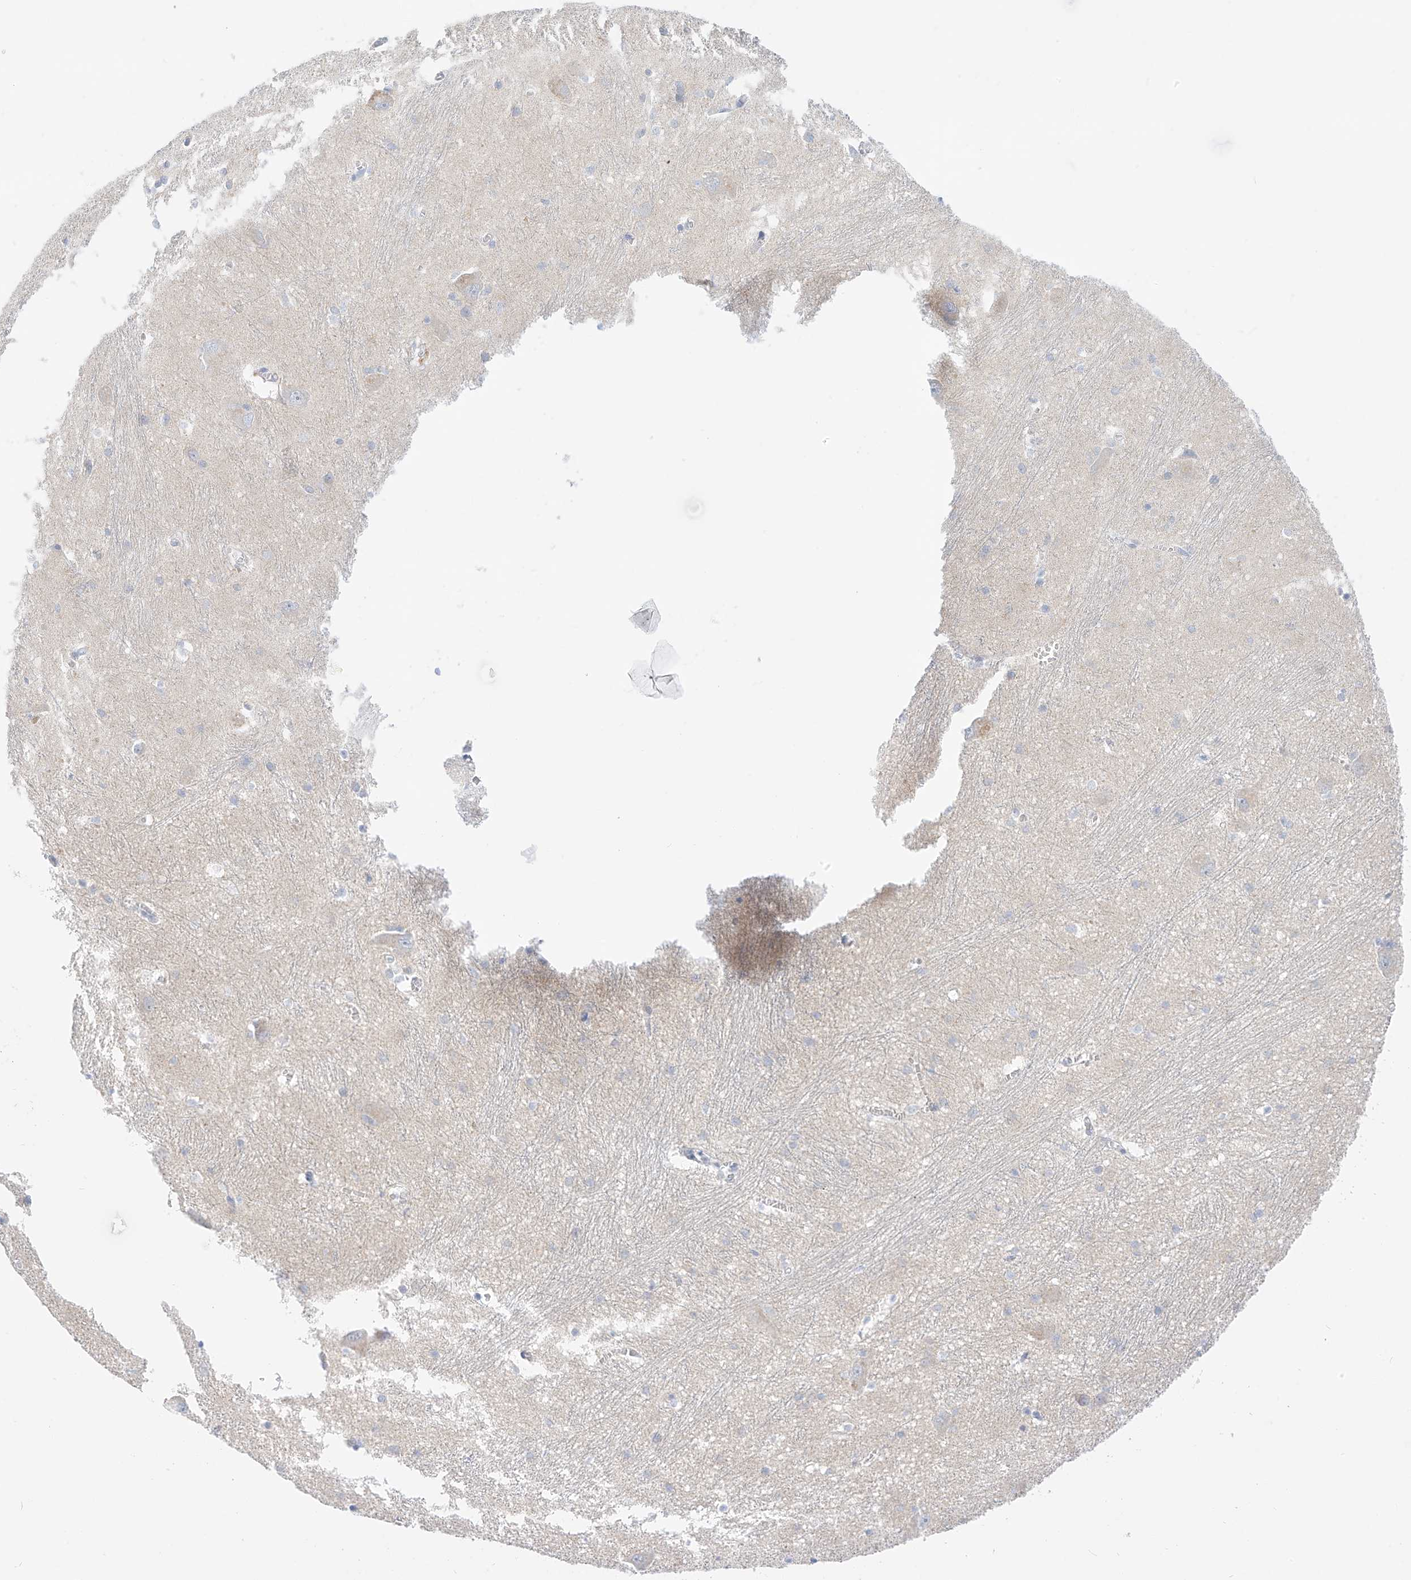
{"staining": {"intensity": "negative", "quantity": "none", "location": "none"}, "tissue": "caudate", "cell_type": "Glial cells", "image_type": "normal", "snomed": [{"axis": "morphology", "description": "Normal tissue, NOS"}, {"axis": "topography", "description": "Lateral ventricle wall"}], "caption": "There is no significant staining in glial cells of caudate.", "gene": "ST3GAL5", "patient": {"sex": "male", "age": 37}}